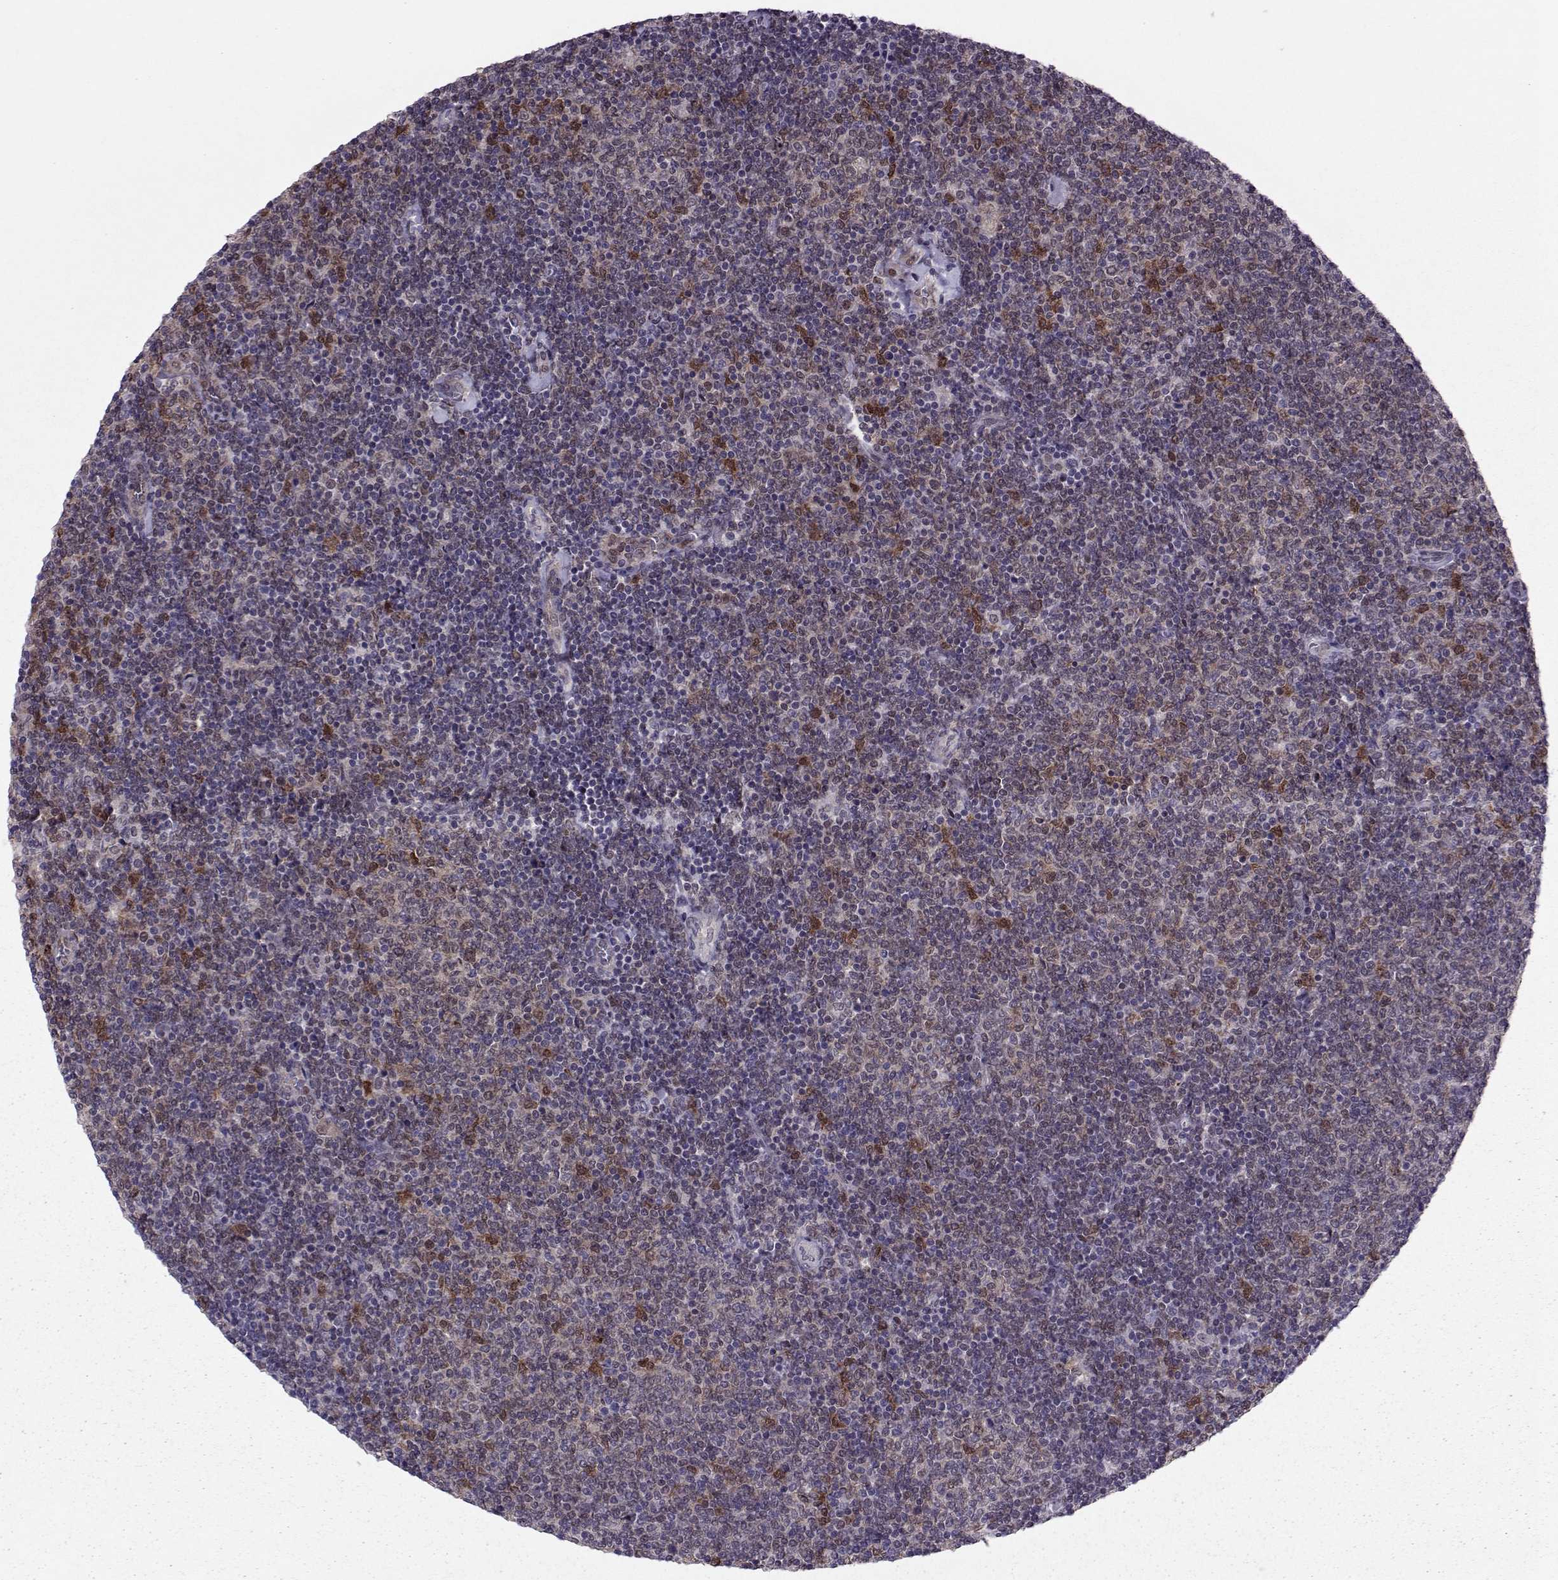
{"staining": {"intensity": "negative", "quantity": "none", "location": "none"}, "tissue": "lymphoma", "cell_type": "Tumor cells", "image_type": "cancer", "snomed": [{"axis": "morphology", "description": "Malignant lymphoma, non-Hodgkin's type, Low grade"}, {"axis": "topography", "description": "Lymph node"}], "caption": "This is a micrograph of immunohistochemistry (IHC) staining of lymphoma, which shows no staining in tumor cells.", "gene": "CDK4", "patient": {"sex": "male", "age": 52}}